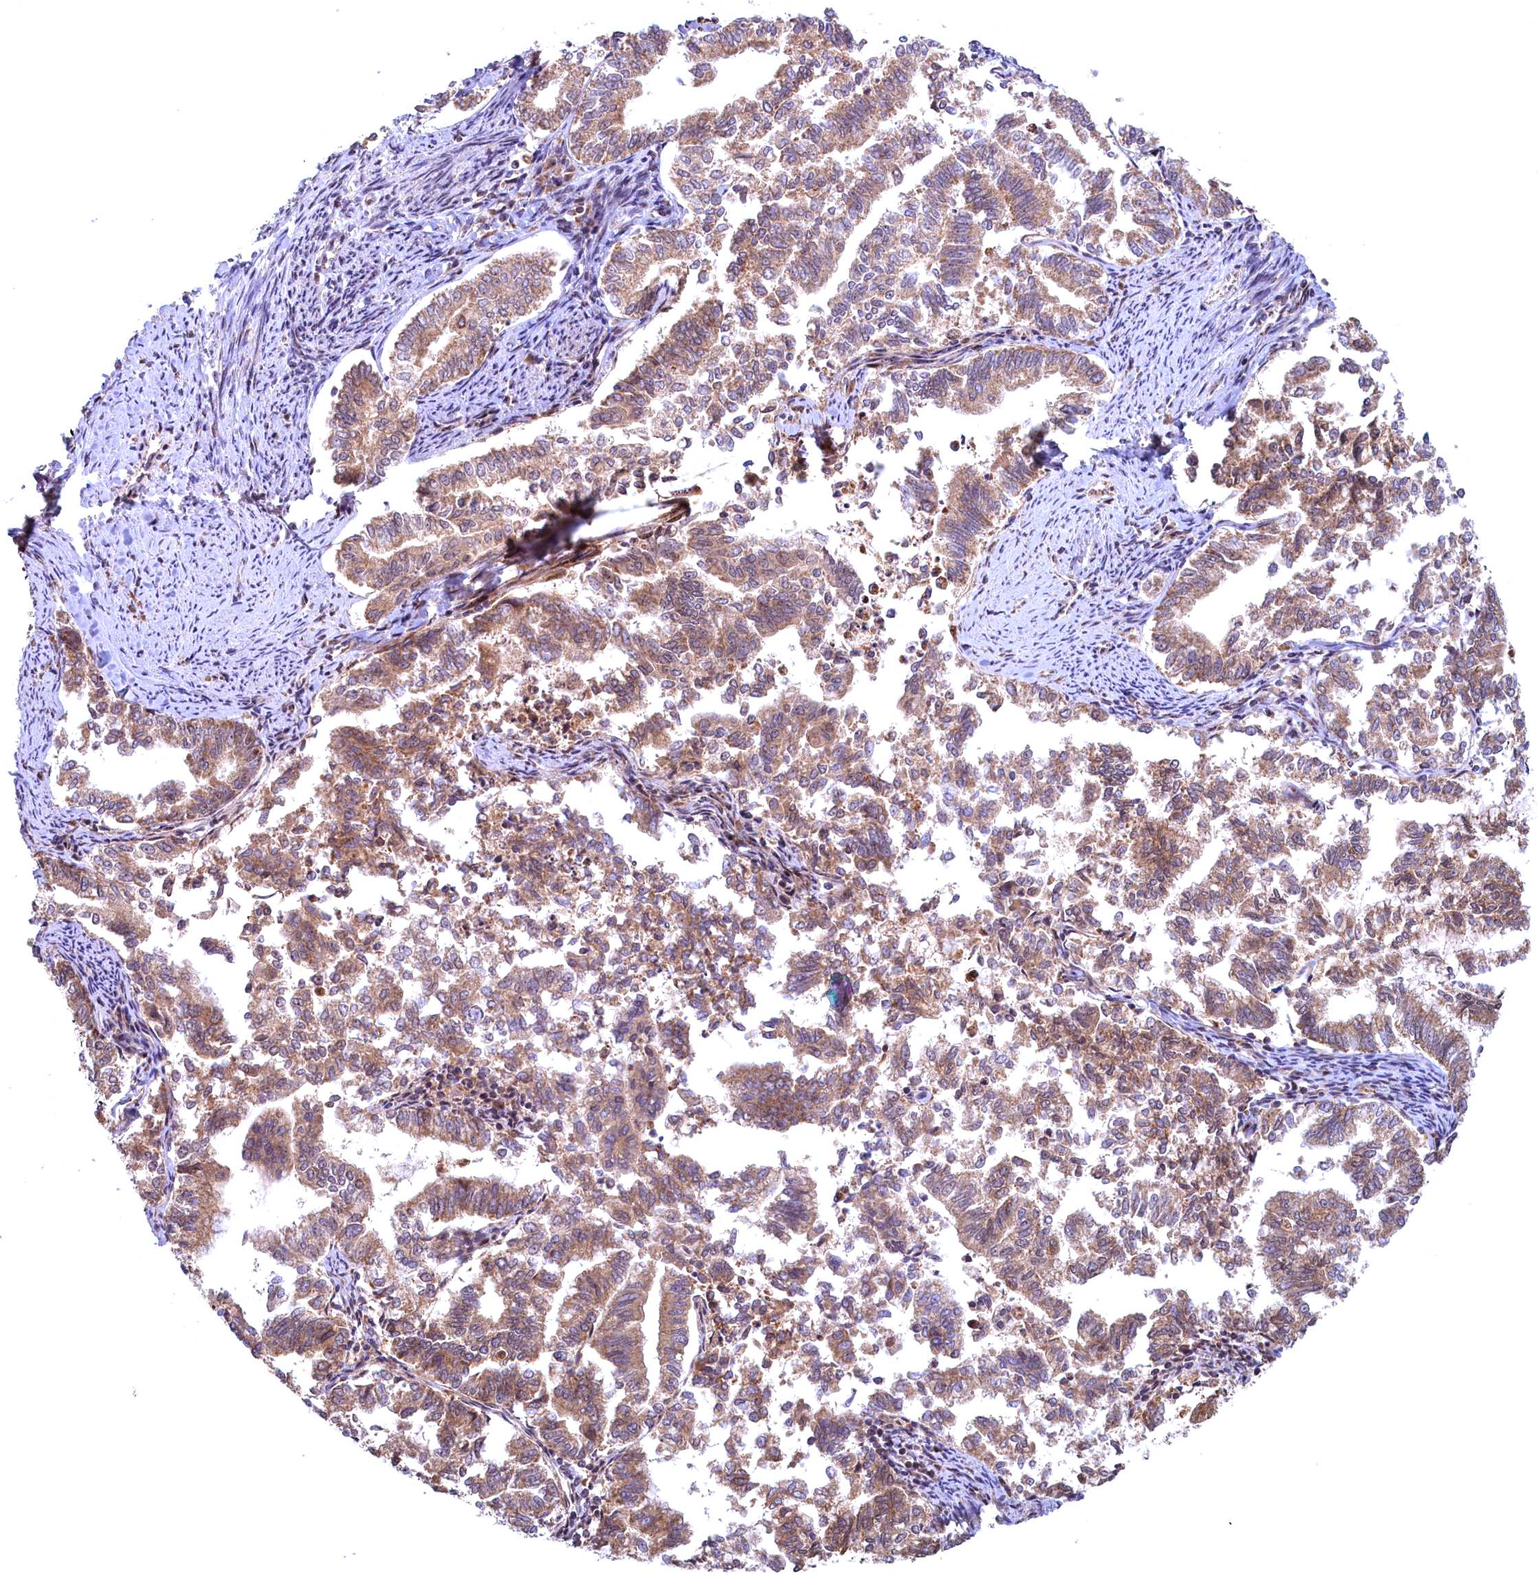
{"staining": {"intensity": "moderate", "quantity": ">75%", "location": "cytoplasmic/membranous"}, "tissue": "endometrial cancer", "cell_type": "Tumor cells", "image_type": "cancer", "snomed": [{"axis": "morphology", "description": "Adenocarcinoma, NOS"}, {"axis": "topography", "description": "Endometrium"}], "caption": "Immunohistochemical staining of human endometrial cancer reveals moderate cytoplasmic/membranous protein positivity in about >75% of tumor cells. (Stains: DAB in brown, nuclei in blue, Microscopy: brightfield microscopy at high magnification).", "gene": "PLA2G10", "patient": {"sex": "female", "age": 79}}